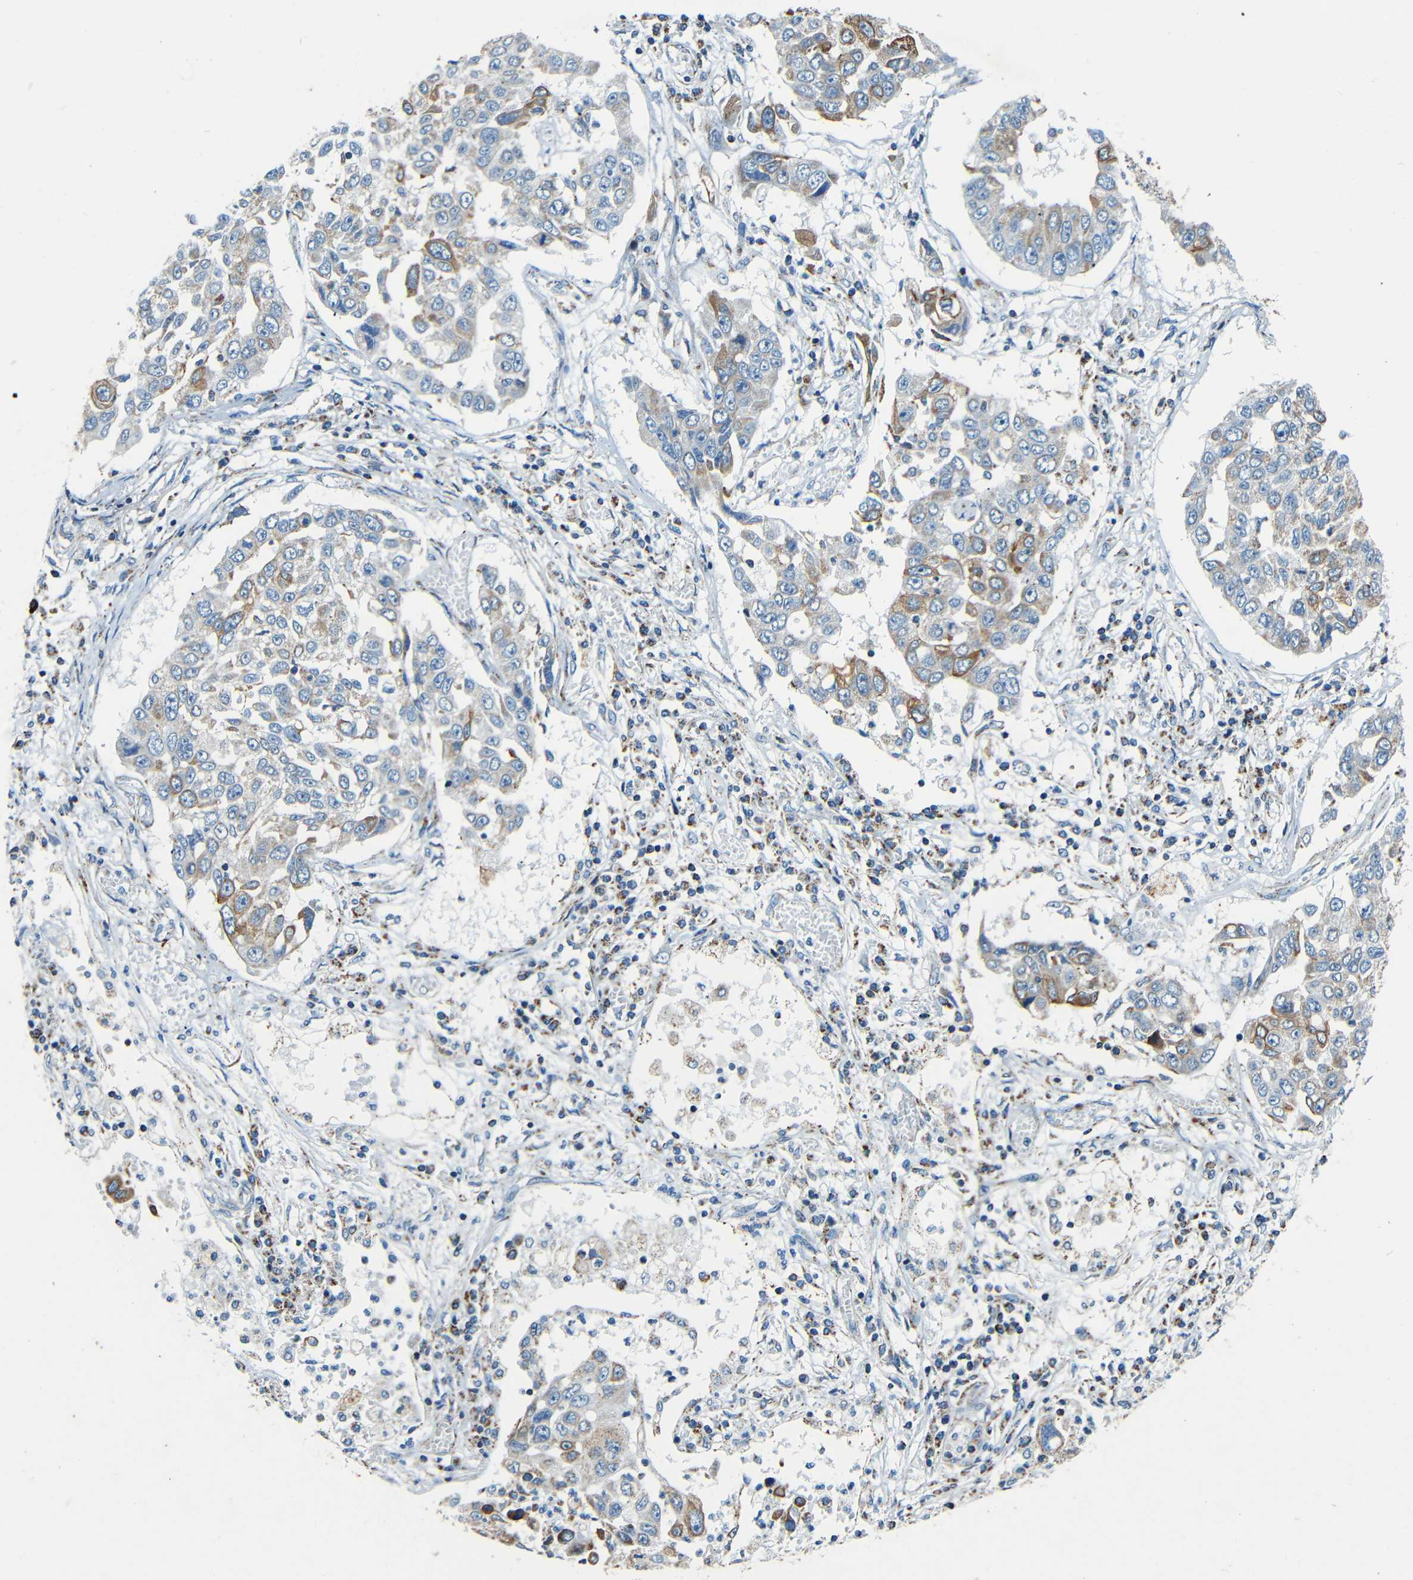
{"staining": {"intensity": "moderate", "quantity": "25%-75%", "location": "cytoplasmic/membranous"}, "tissue": "lung cancer", "cell_type": "Tumor cells", "image_type": "cancer", "snomed": [{"axis": "morphology", "description": "Squamous cell carcinoma, NOS"}, {"axis": "topography", "description": "Lung"}], "caption": "The image shows a brown stain indicating the presence of a protein in the cytoplasmic/membranous of tumor cells in lung squamous cell carcinoma. Using DAB (brown) and hematoxylin (blue) stains, captured at high magnification using brightfield microscopy.", "gene": "WSCD2", "patient": {"sex": "male", "age": 71}}